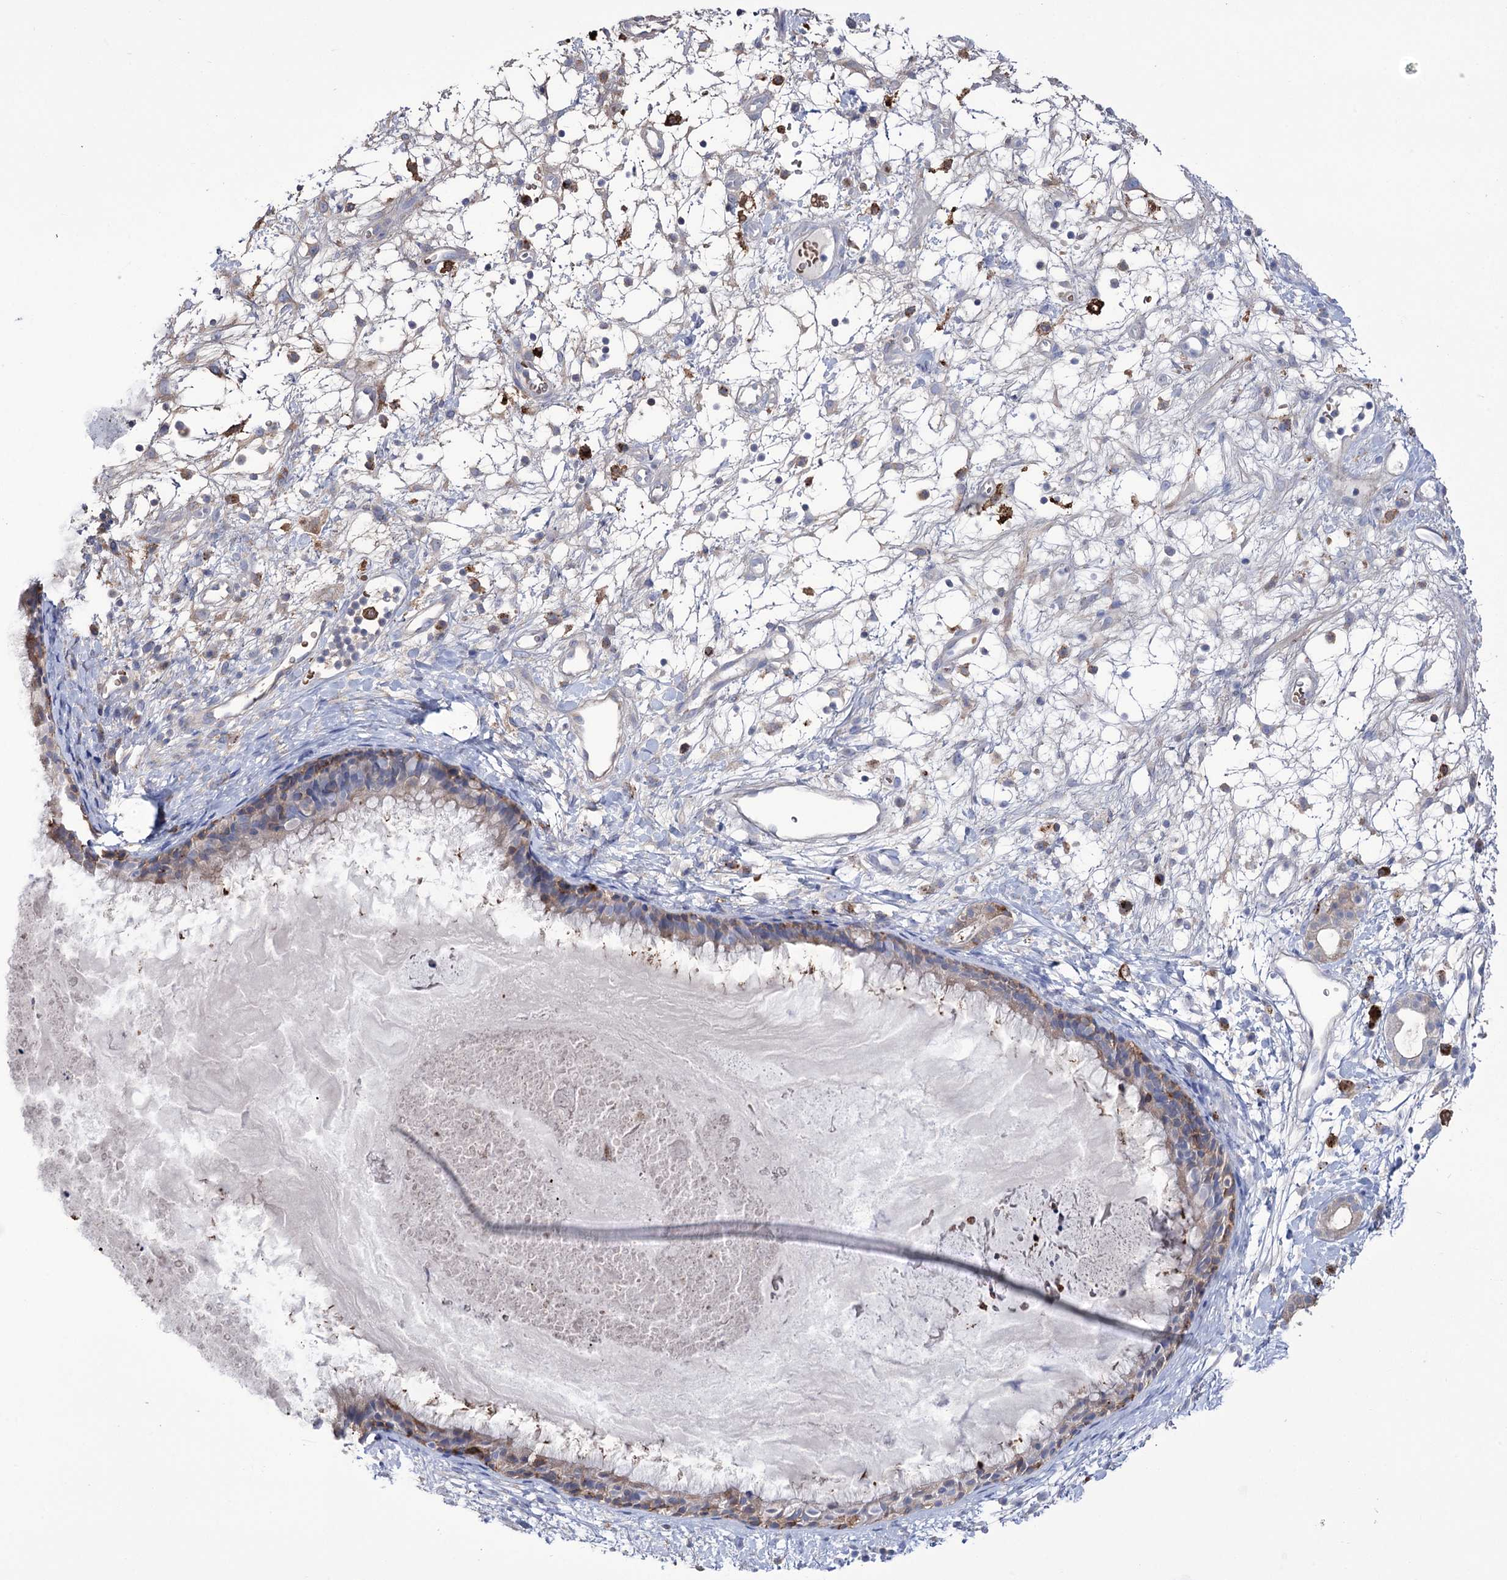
{"staining": {"intensity": "weak", "quantity": "<25%", "location": "cytoplasmic/membranous"}, "tissue": "nasopharynx", "cell_type": "Respiratory epithelial cells", "image_type": "normal", "snomed": [{"axis": "morphology", "description": "Normal tissue, NOS"}, {"axis": "topography", "description": "Nasopharynx"}], "caption": "Immunohistochemical staining of benign nasopharynx displays no significant expression in respiratory epithelial cells. (DAB immunohistochemistry with hematoxylin counter stain).", "gene": "ZNF622", "patient": {"sex": "male", "age": 22}}